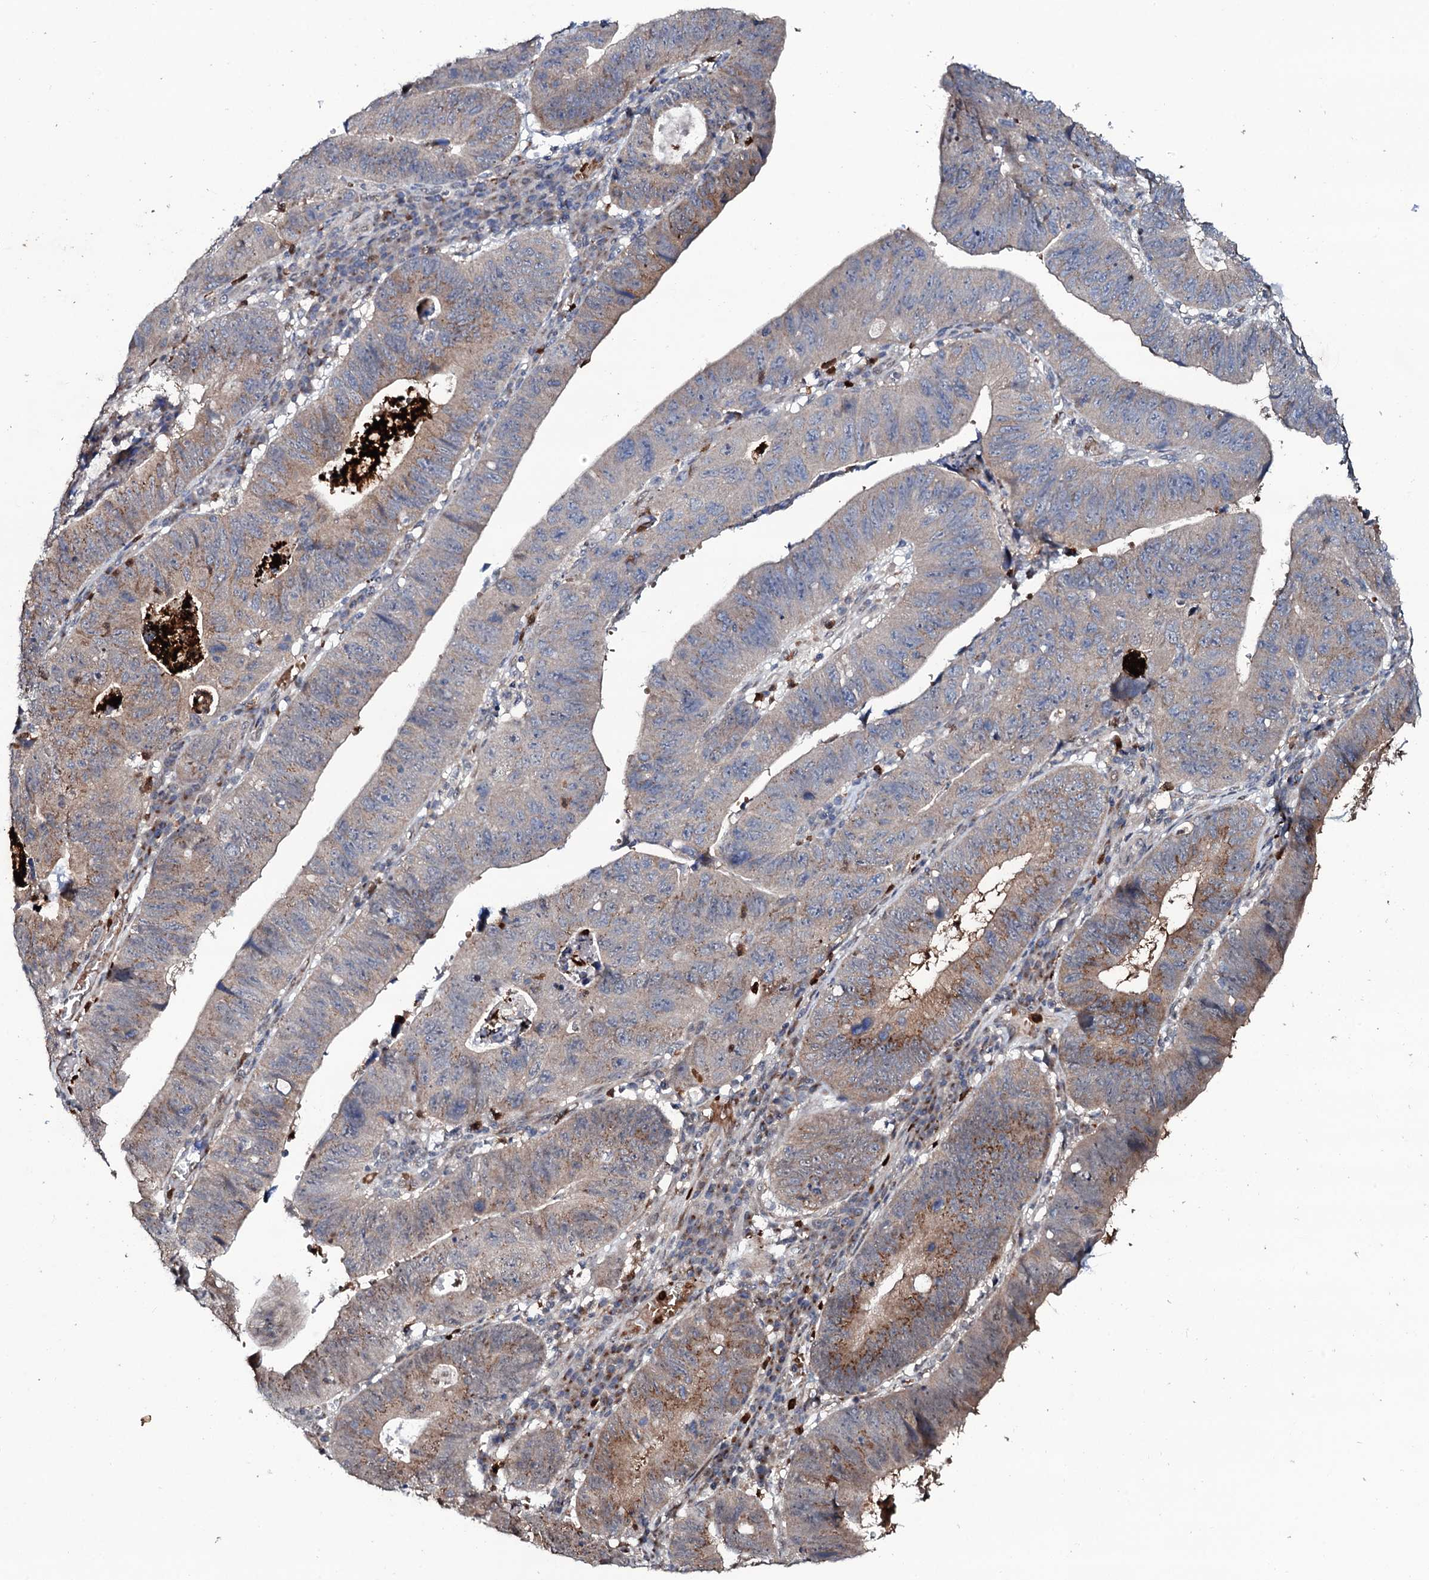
{"staining": {"intensity": "moderate", "quantity": "25%-75%", "location": "cytoplasmic/membranous"}, "tissue": "stomach cancer", "cell_type": "Tumor cells", "image_type": "cancer", "snomed": [{"axis": "morphology", "description": "Adenocarcinoma, NOS"}, {"axis": "topography", "description": "Stomach"}], "caption": "Tumor cells reveal moderate cytoplasmic/membranous positivity in about 25%-75% of cells in adenocarcinoma (stomach).", "gene": "COG6", "patient": {"sex": "male", "age": 59}}